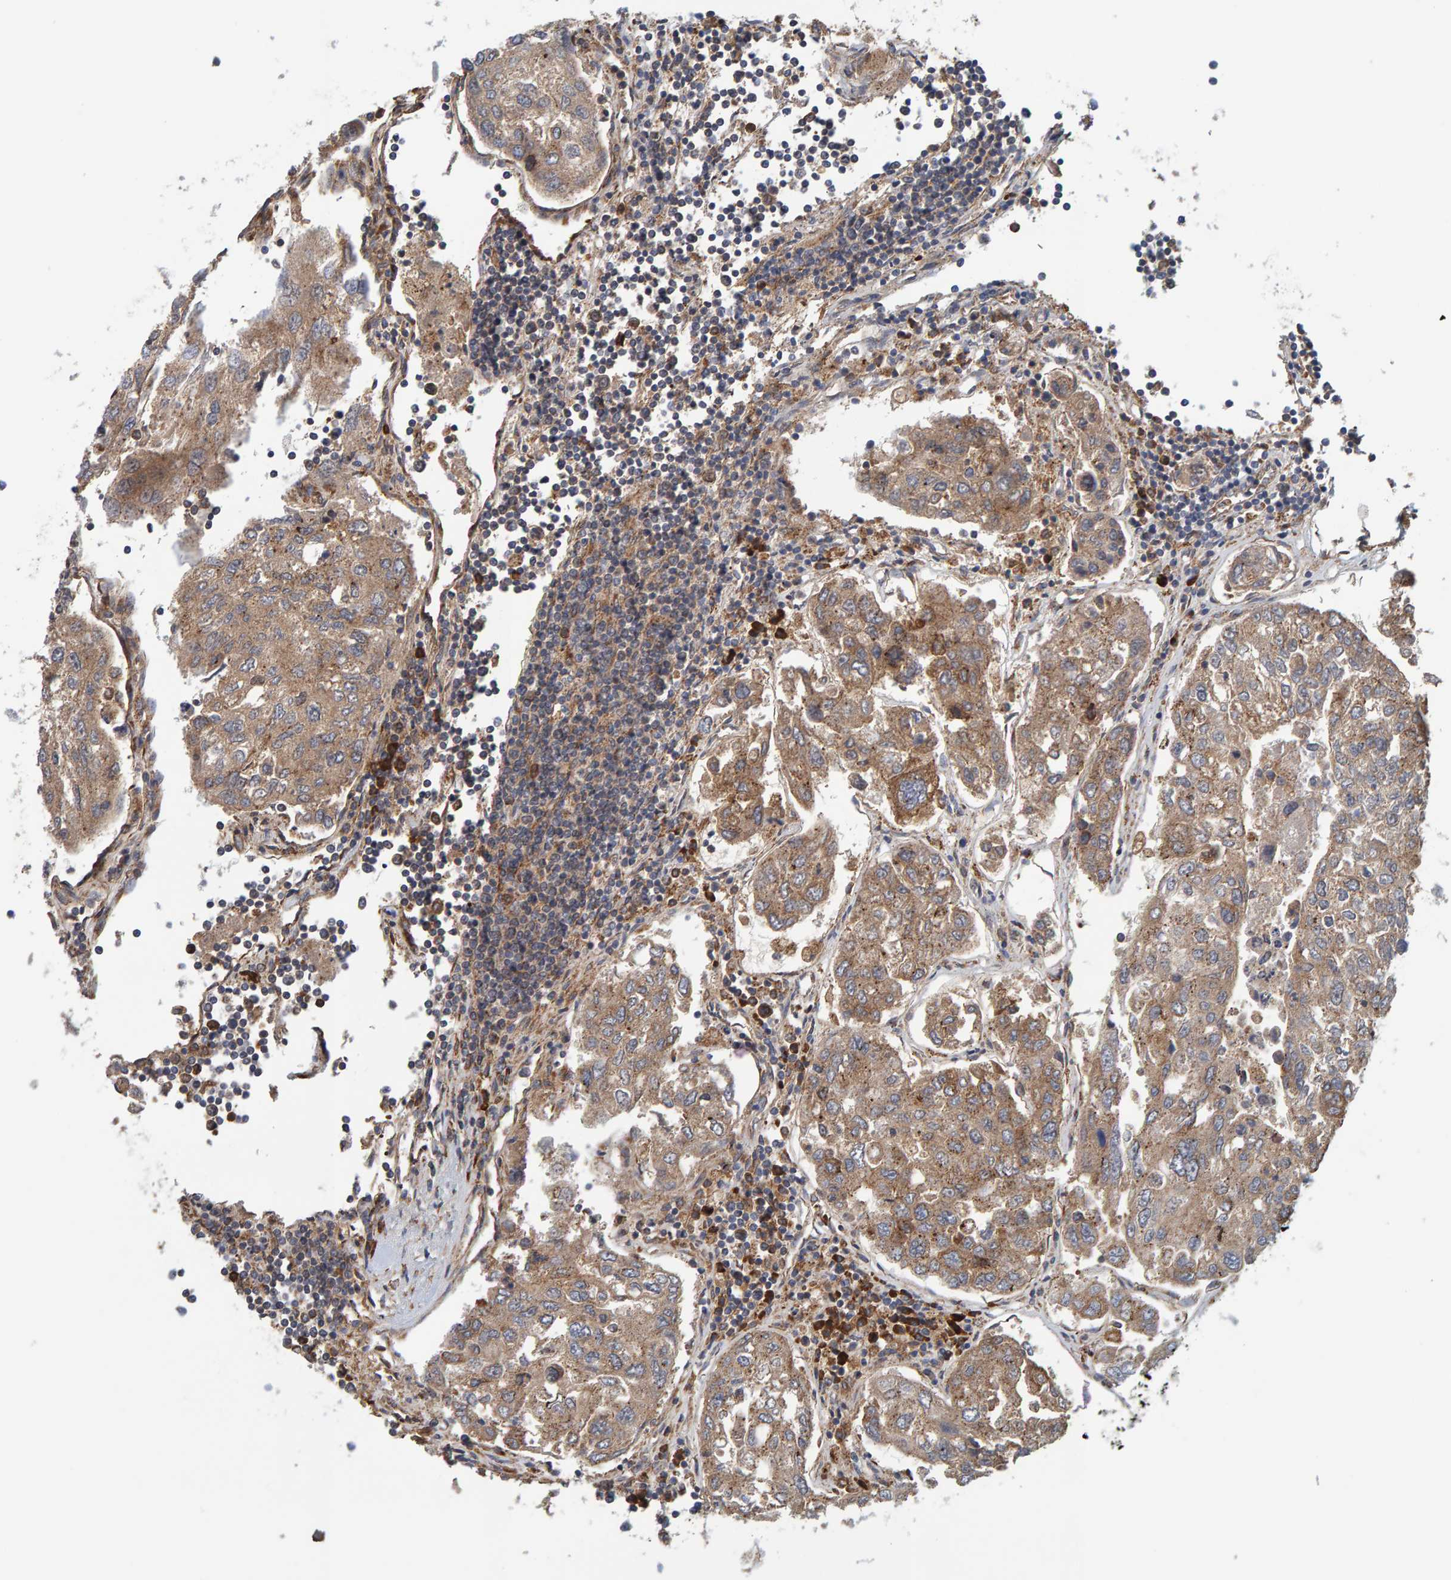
{"staining": {"intensity": "moderate", "quantity": ">75%", "location": "cytoplasmic/membranous"}, "tissue": "urothelial cancer", "cell_type": "Tumor cells", "image_type": "cancer", "snomed": [{"axis": "morphology", "description": "Urothelial carcinoma, High grade"}, {"axis": "topography", "description": "Lymph node"}, {"axis": "topography", "description": "Urinary bladder"}], "caption": "Immunohistochemical staining of human urothelial carcinoma (high-grade) reveals moderate cytoplasmic/membranous protein staining in approximately >75% of tumor cells. The staining was performed using DAB (3,3'-diaminobenzidine) to visualize the protein expression in brown, while the nuclei were stained in blue with hematoxylin (Magnification: 20x).", "gene": "BAIAP2", "patient": {"sex": "male", "age": 51}}